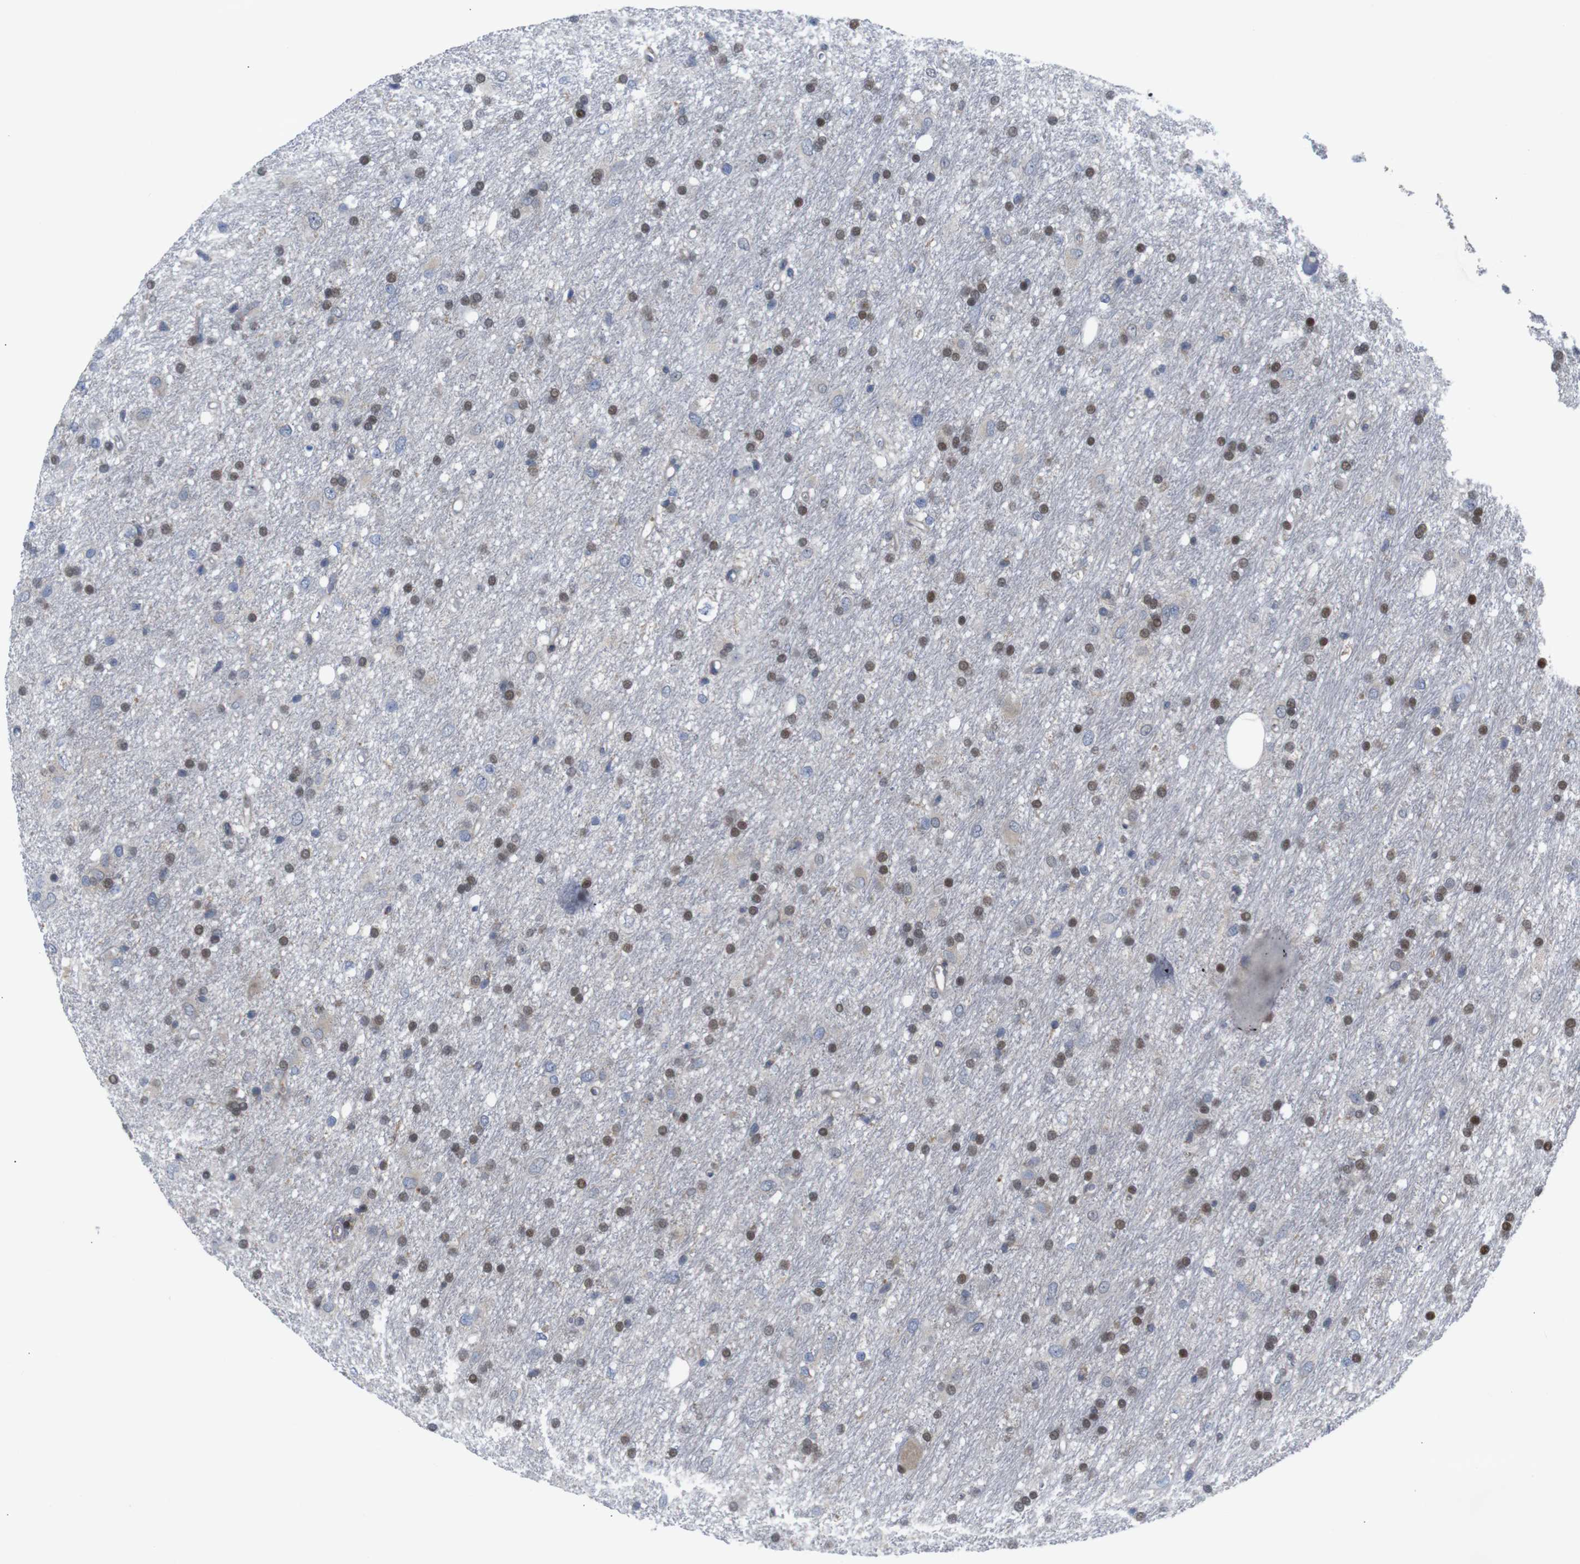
{"staining": {"intensity": "moderate", "quantity": "25%-75%", "location": "nuclear"}, "tissue": "glioma", "cell_type": "Tumor cells", "image_type": "cancer", "snomed": [{"axis": "morphology", "description": "Glioma, malignant, Low grade"}, {"axis": "topography", "description": "Brain"}], "caption": "The image shows staining of glioma, revealing moderate nuclear protein staining (brown color) within tumor cells.", "gene": "PTPN1", "patient": {"sex": "male", "age": 77}}